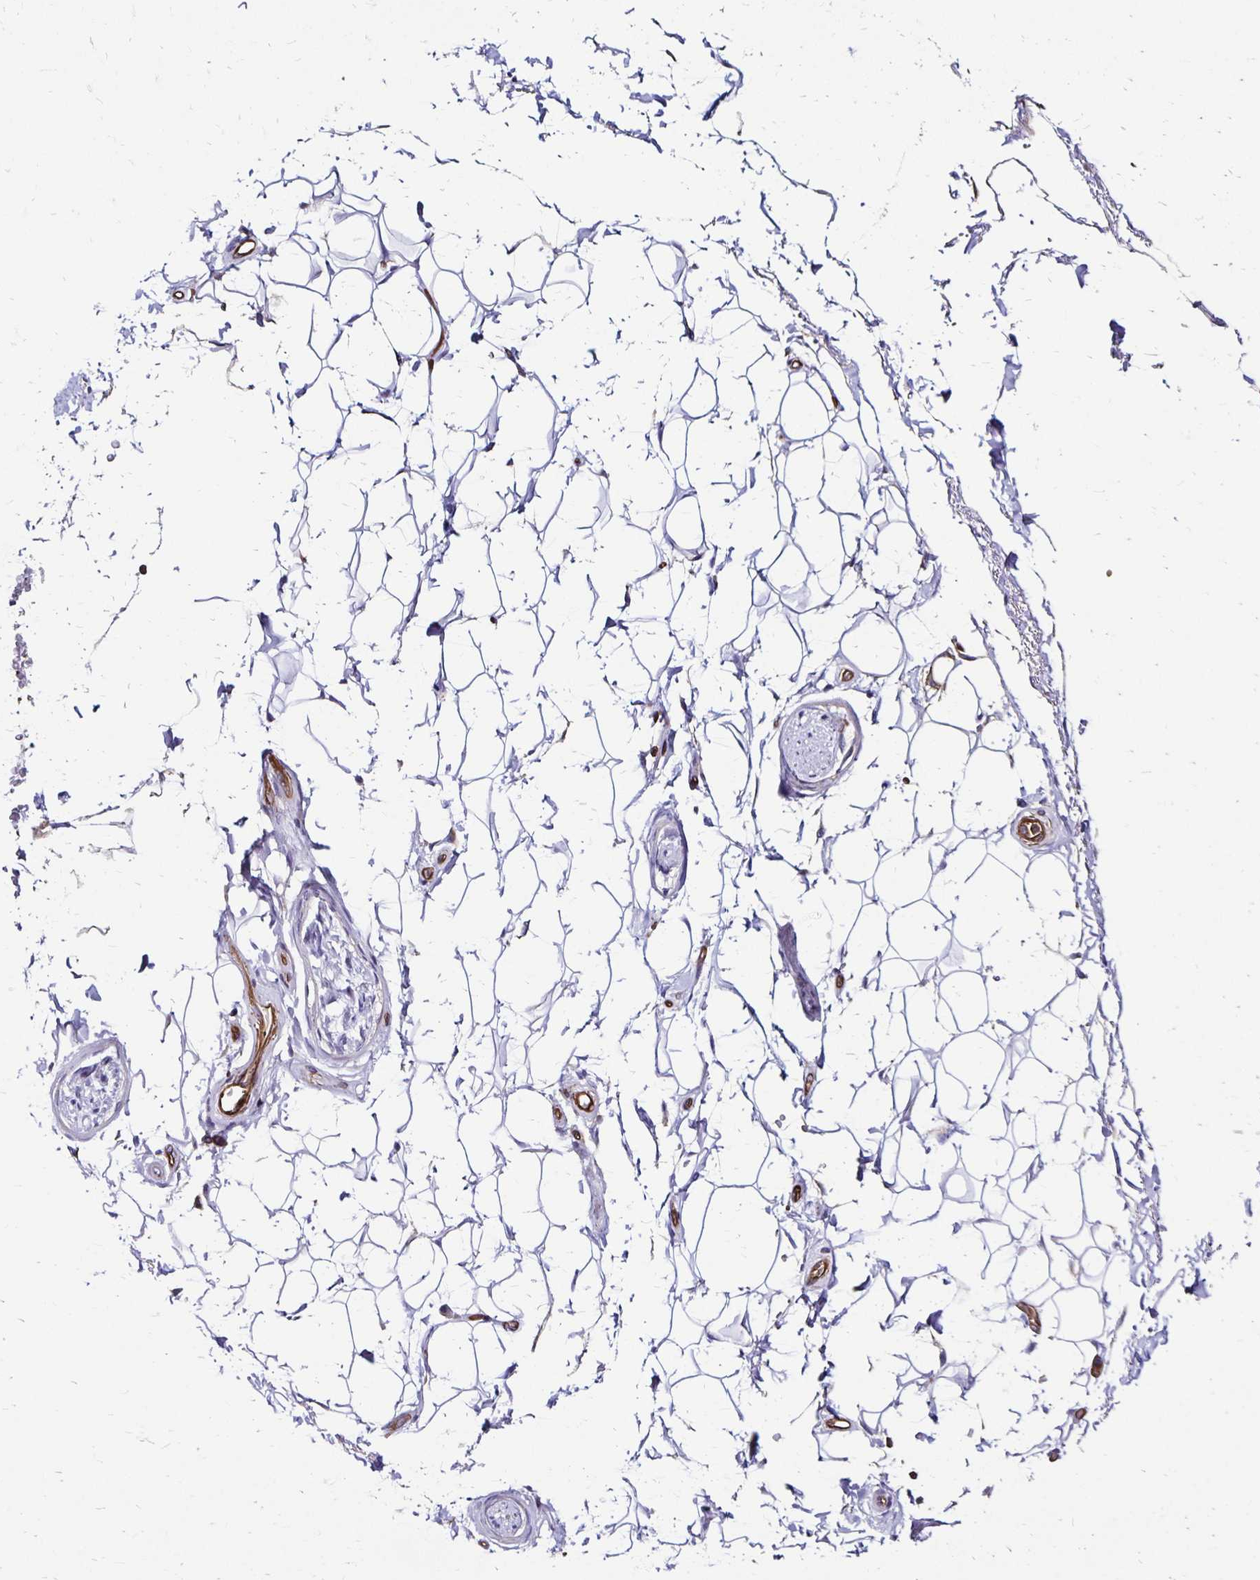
{"staining": {"intensity": "negative", "quantity": "none", "location": "none"}, "tissue": "adipose tissue", "cell_type": "Adipocytes", "image_type": "normal", "snomed": [{"axis": "morphology", "description": "Normal tissue, NOS"}, {"axis": "topography", "description": "Anal"}, {"axis": "topography", "description": "Peripheral nerve tissue"}], "caption": "This histopathology image is of unremarkable adipose tissue stained with immunohistochemistry (IHC) to label a protein in brown with the nuclei are counter-stained blue. There is no expression in adipocytes. Nuclei are stained in blue.", "gene": "RPRML", "patient": {"sex": "male", "age": 51}}